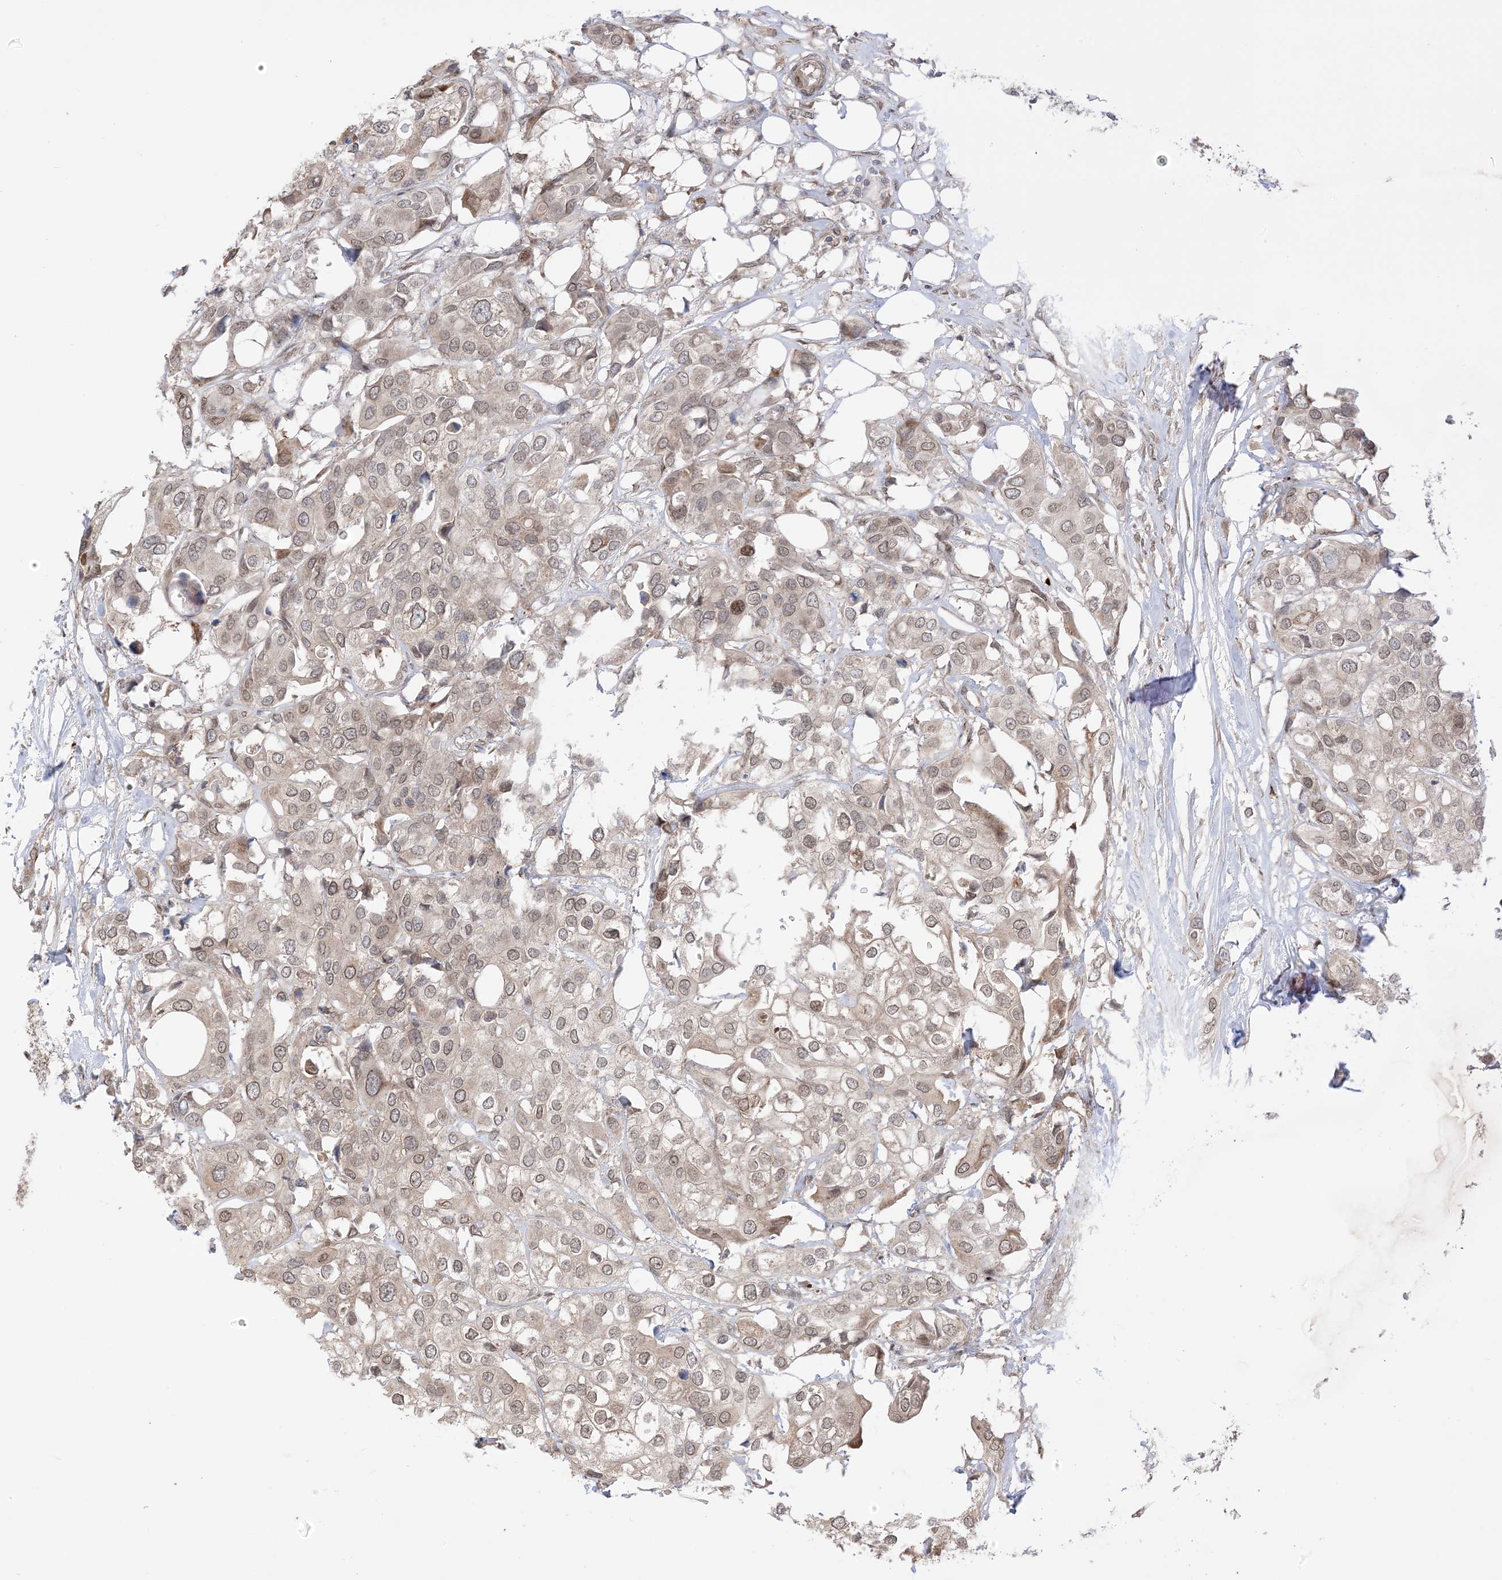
{"staining": {"intensity": "moderate", "quantity": ">75%", "location": "cytoplasmic/membranous,nuclear"}, "tissue": "urothelial cancer", "cell_type": "Tumor cells", "image_type": "cancer", "snomed": [{"axis": "morphology", "description": "Urothelial carcinoma, High grade"}, {"axis": "topography", "description": "Urinary bladder"}], "caption": "Immunohistochemistry (IHC) (DAB) staining of human urothelial cancer demonstrates moderate cytoplasmic/membranous and nuclear protein staining in approximately >75% of tumor cells. (DAB (3,3'-diaminobenzidine) IHC, brown staining for protein, blue staining for nuclei).", "gene": "UBE2E2", "patient": {"sex": "male", "age": 64}}